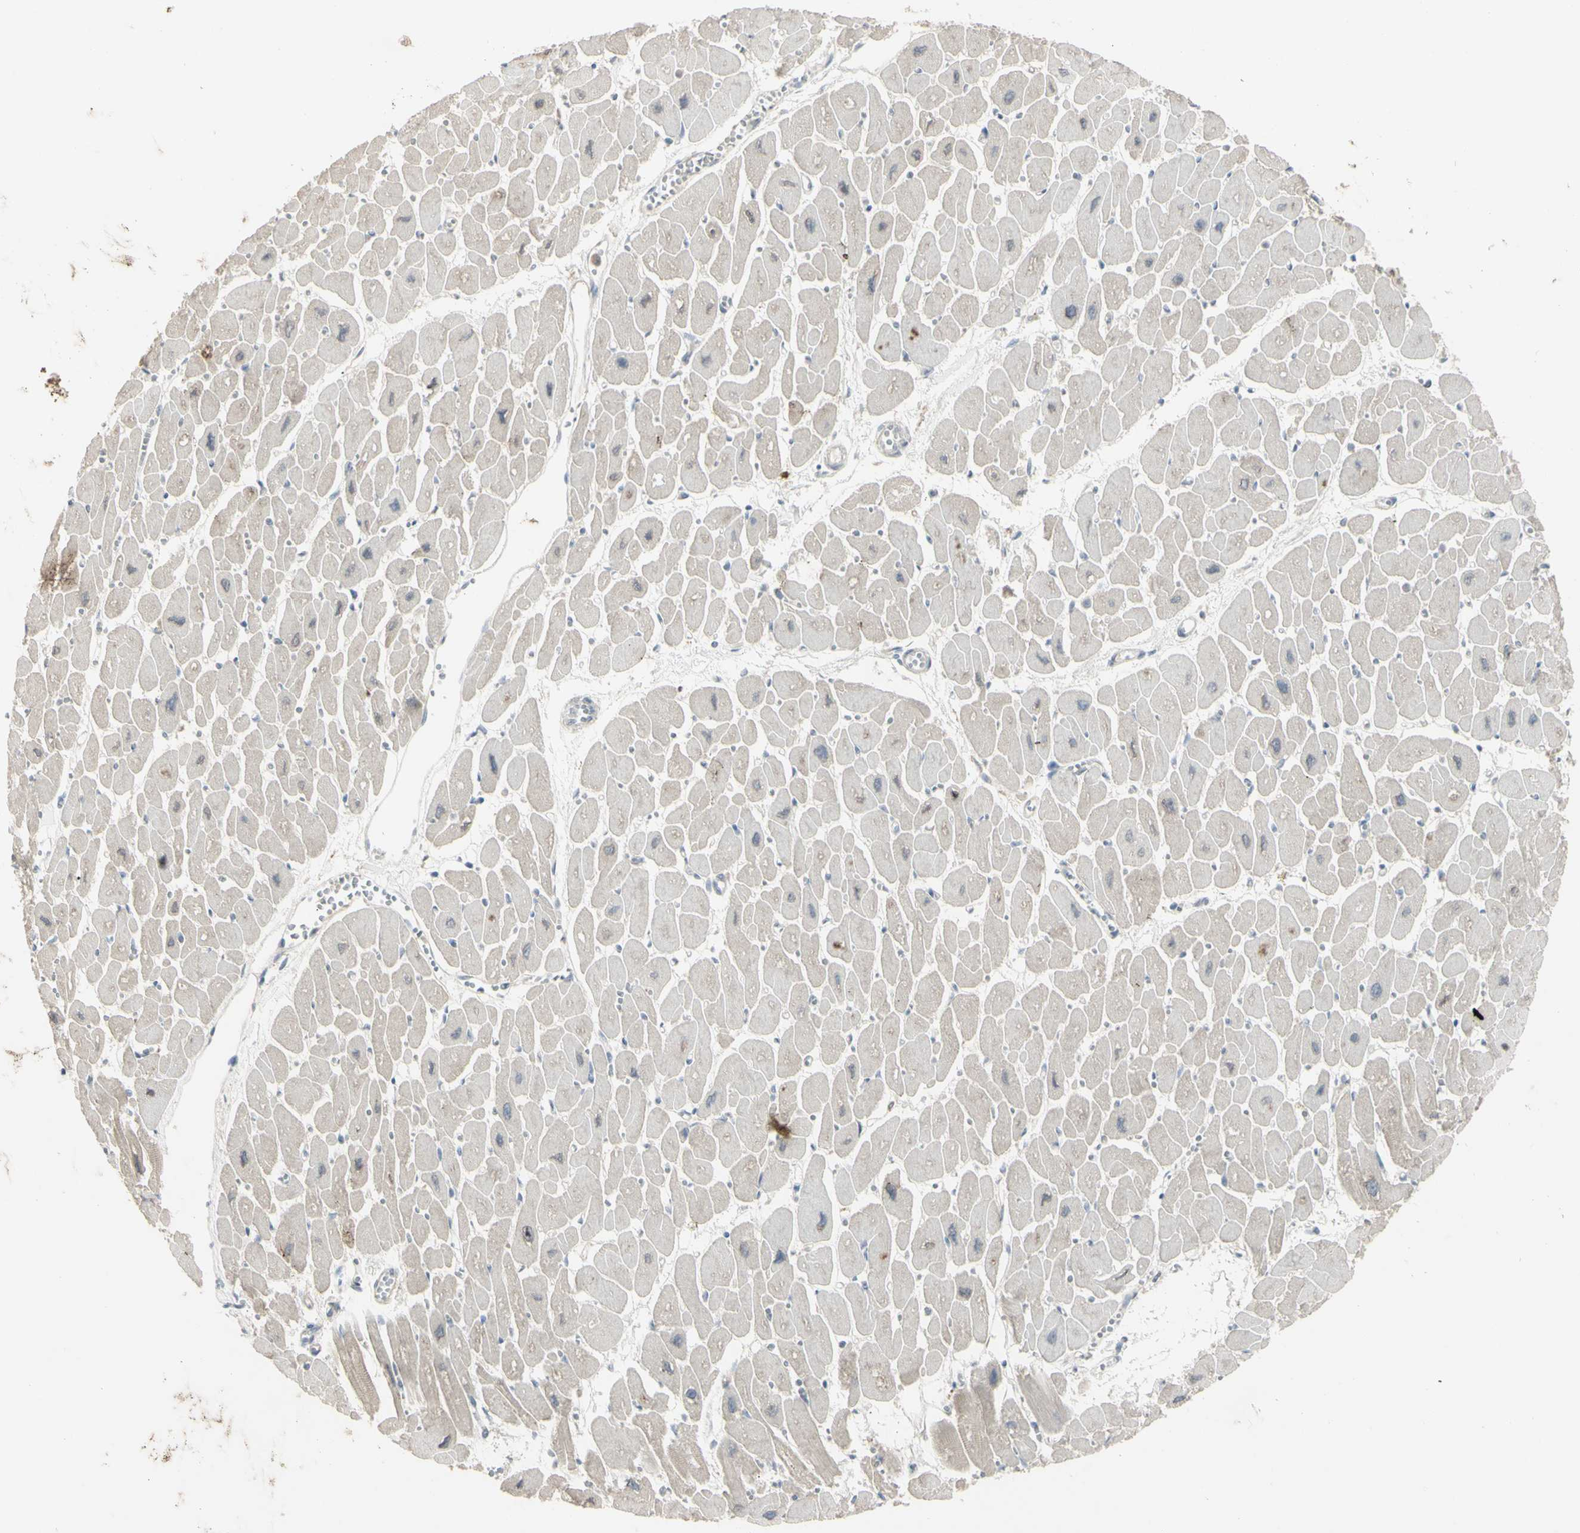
{"staining": {"intensity": "weak", "quantity": "<25%", "location": "cytoplasmic/membranous"}, "tissue": "heart muscle", "cell_type": "Cardiomyocytes", "image_type": "normal", "snomed": [{"axis": "morphology", "description": "Normal tissue, NOS"}, {"axis": "topography", "description": "Heart"}], "caption": "Immunohistochemistry micrograph of normal heart muscle stained for a protein (brown), which reveals no staining in cardiomyocytes.", "gene": "PIAS4", "patient": {"sex": "female", "age": 54}}